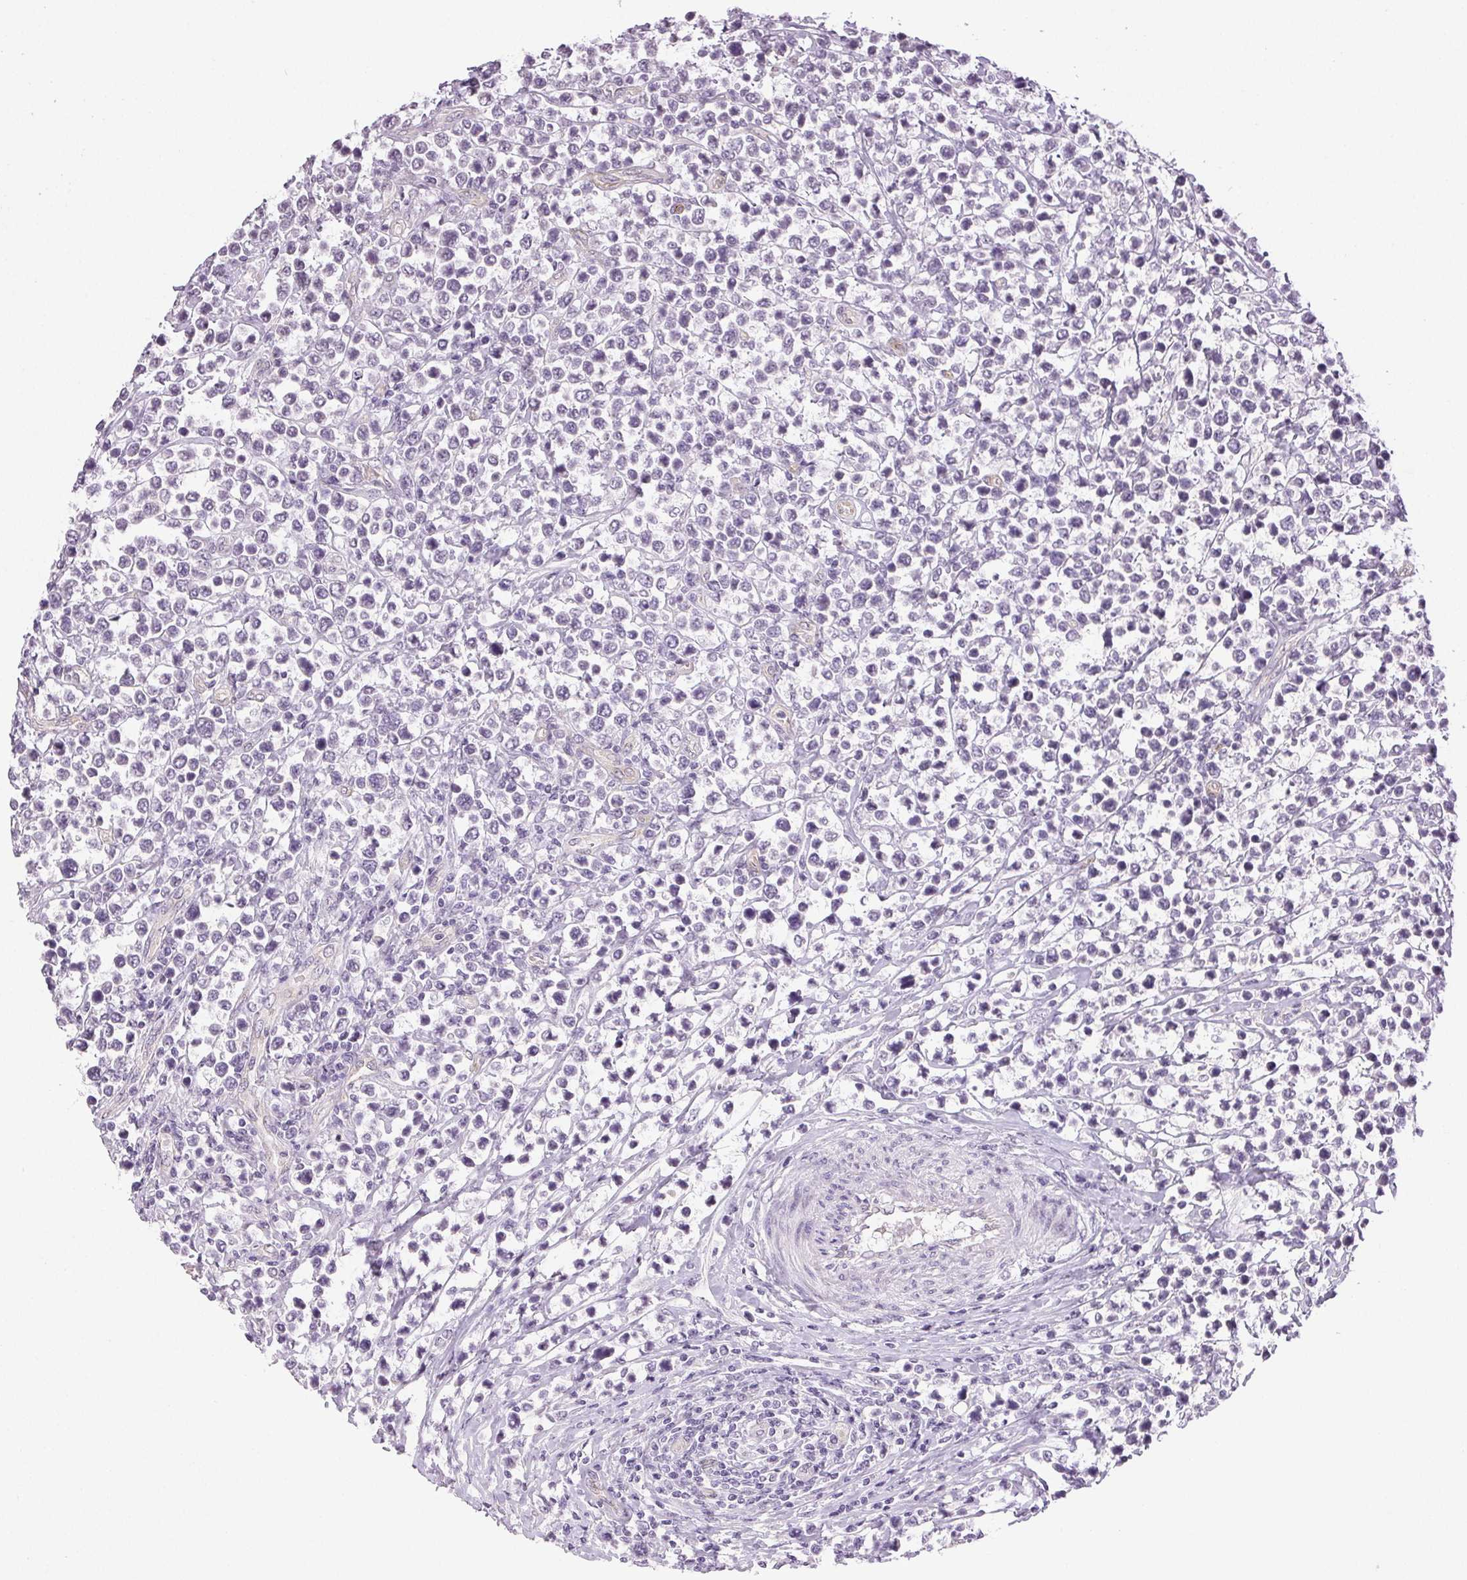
{"staining": {"intensity": "negative", "quantity": "none", "location": "none"}, "tissue": "lymphoma", "cell_type": "Tumor cells", "image_type": "cancer", "snomed": [{"axis": "morphology", "description": "Malignant lymphoma, non-Hodgkin's type, High grade"}, {"axis": "topography", "description": "Soft tissue"}], "caption": "The immunohistochemistry (IHC) histopathology image has no significant staining in tumor cells of high-grade malignant lymphoma, non-Hodgkin's type tissue. (DAB immunohistochemistry (IHC) visualized using brightfield microscopy, high magnification).", "gene": "PLCB1", "patient": {"sex": "female", "age": 56}}